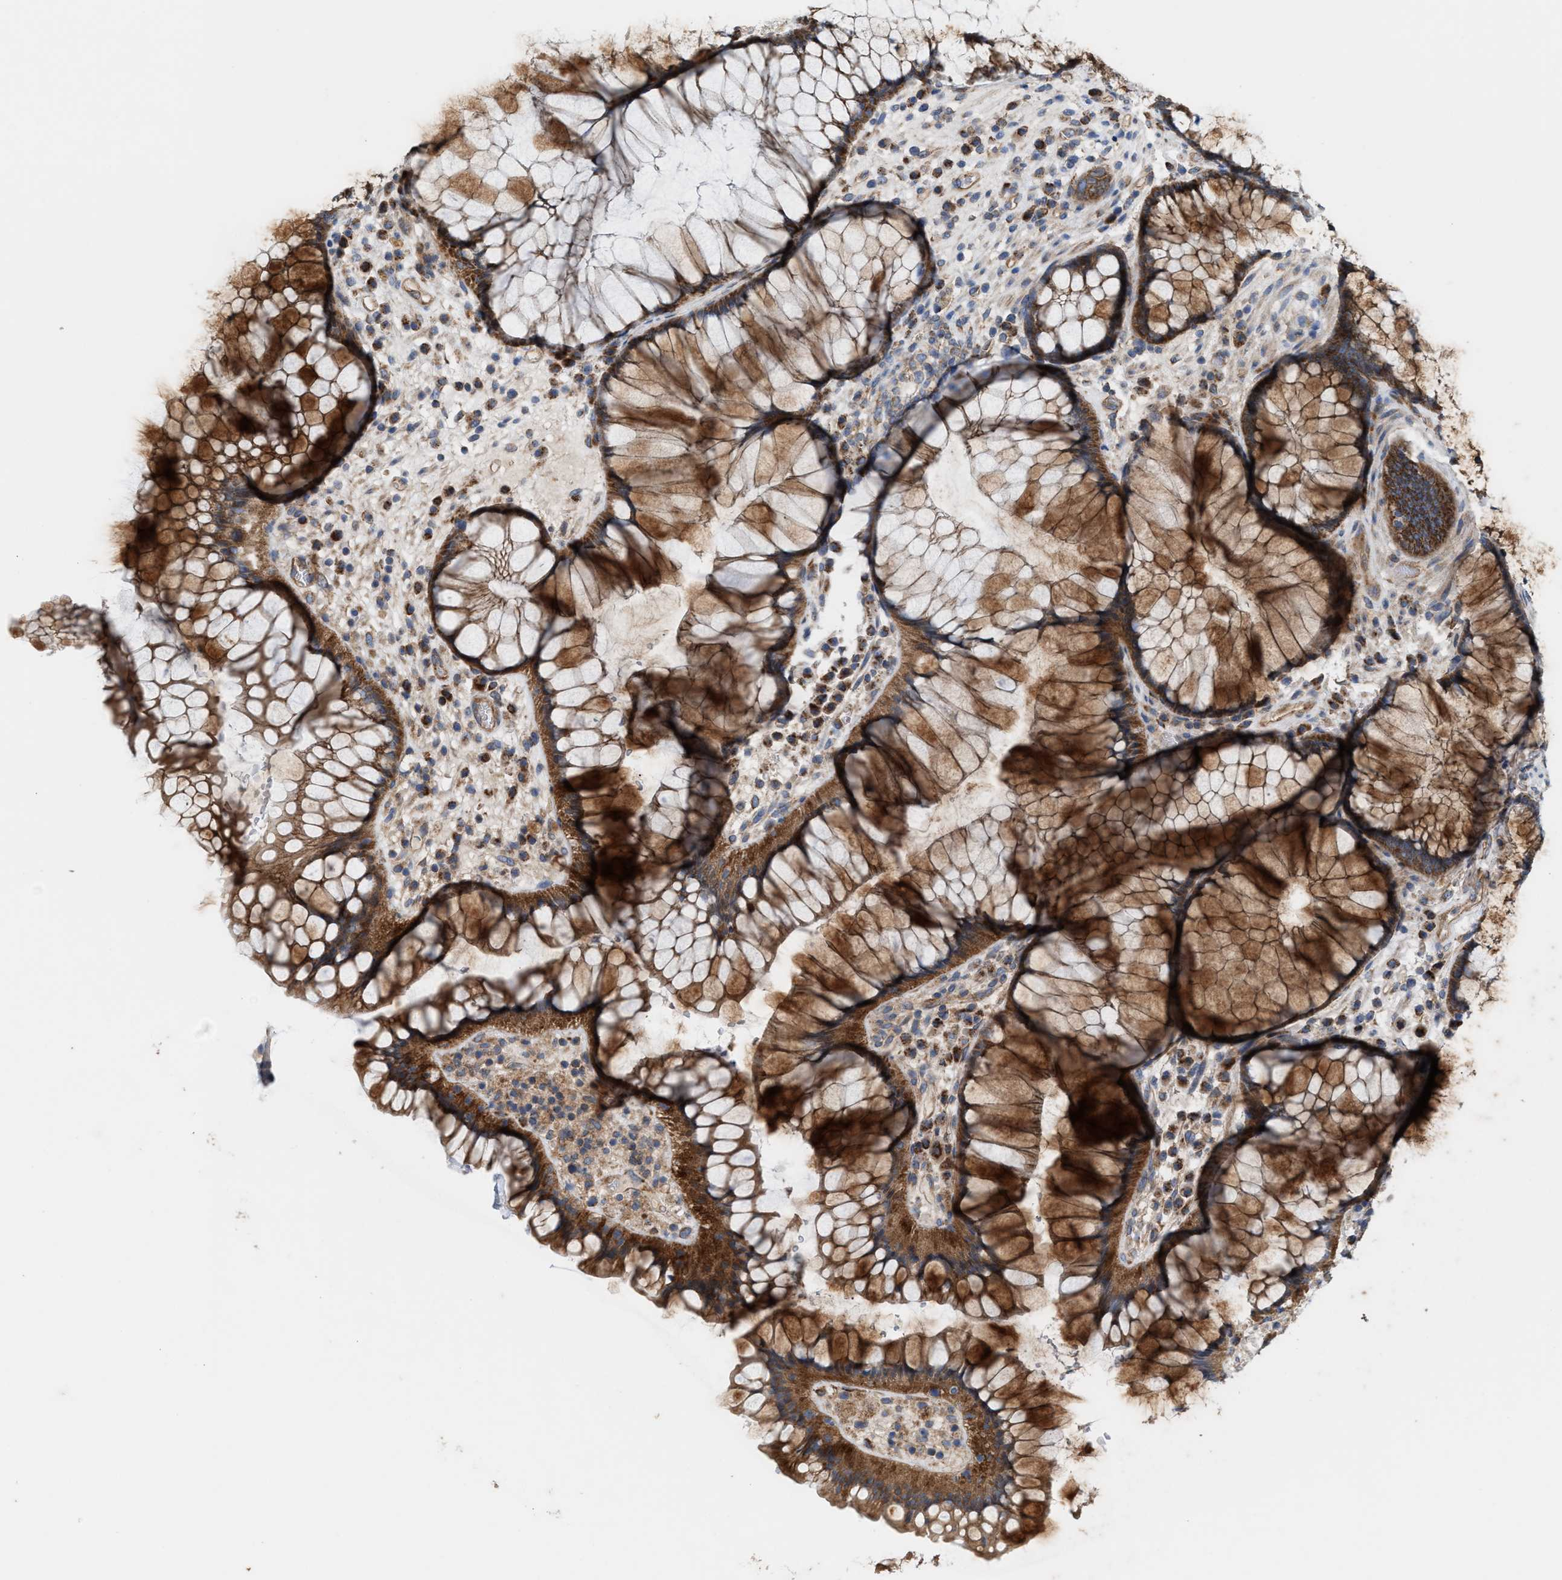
{"staining": {"intensity": "strong", "quantity": ">75%", "location": "cytoplasmic/membranous"}, "tissue": "rectum", "cell_type": "Glandular cells", "image_type": "normal", "snomed": [{"axis": "morphology", "description": "Normal tissue, NOS"}, {"axis": "topography", "description": "Rectum"}], "caption": "This is a photomicrograph of immunohistochemistry (IHC) staining of normal rectum, which shows strong positivity in the cytoplasmic/membranous of glandular cells.", "gene": "OXSM", "patient": {"sex": "male", "age": 51}}